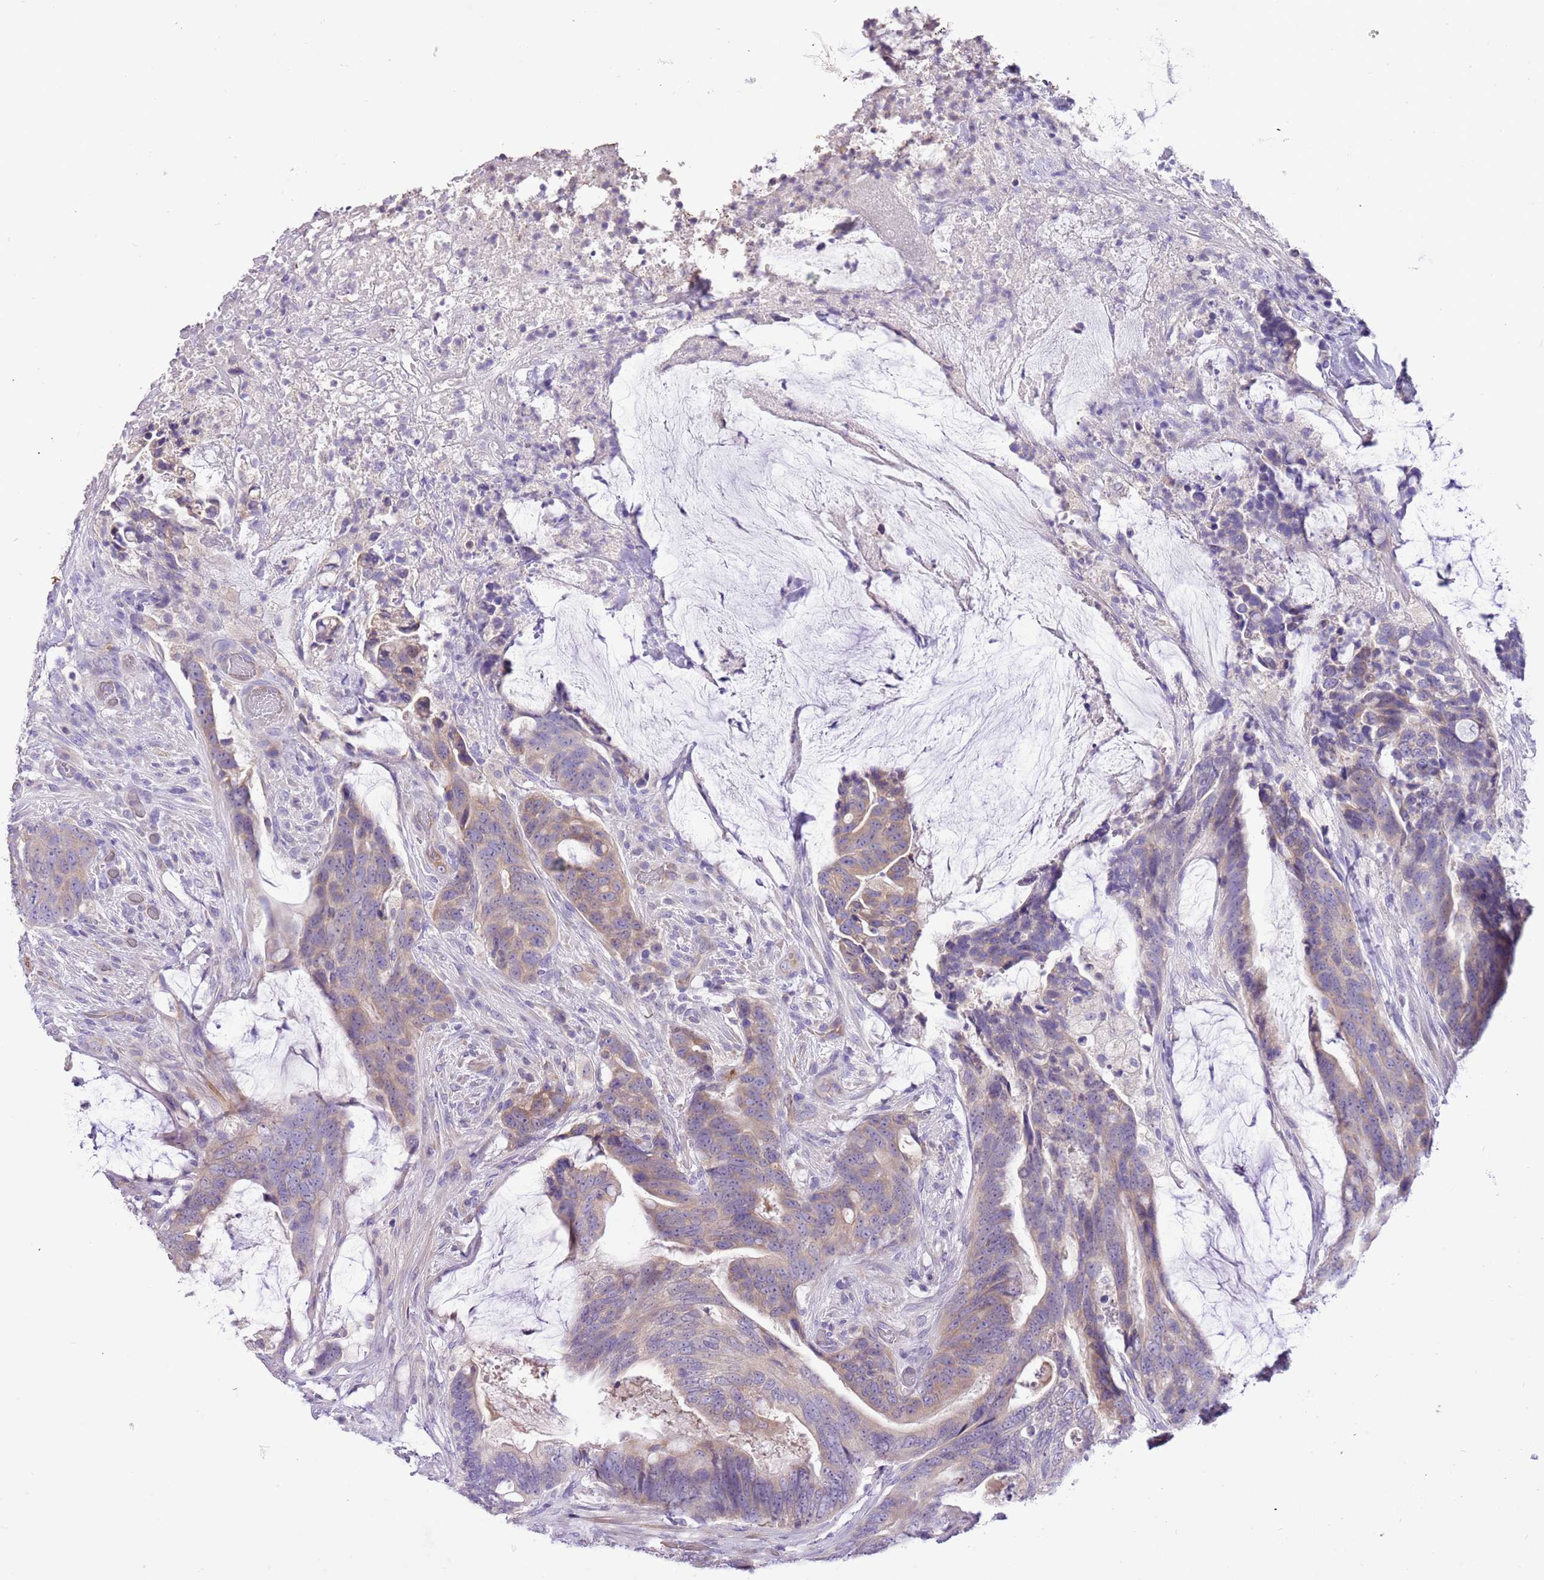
{"staining": {"intensity": "weak", "quantity": "25%-75%", "location": "cytoplasmic/membranous"}, "tissue": "colorectal cancer", "cell_type": "Tumor cells", "image_type": "cancer", "snomed": [{"axis": "morphology", "description": "Adenocarcinoma, NOS"}, {"axis": "topography", "description": "Colon"}], "caption": "A high-resolution image shows IHC staining of colorectal cancer (adenocarcinoma), which reveals weak cytoplasmic/membranous positivity in approximately 25%-75% of tumor cells.", "gene": "GLCE", "patient": {"sex": "female", "age": 82}}